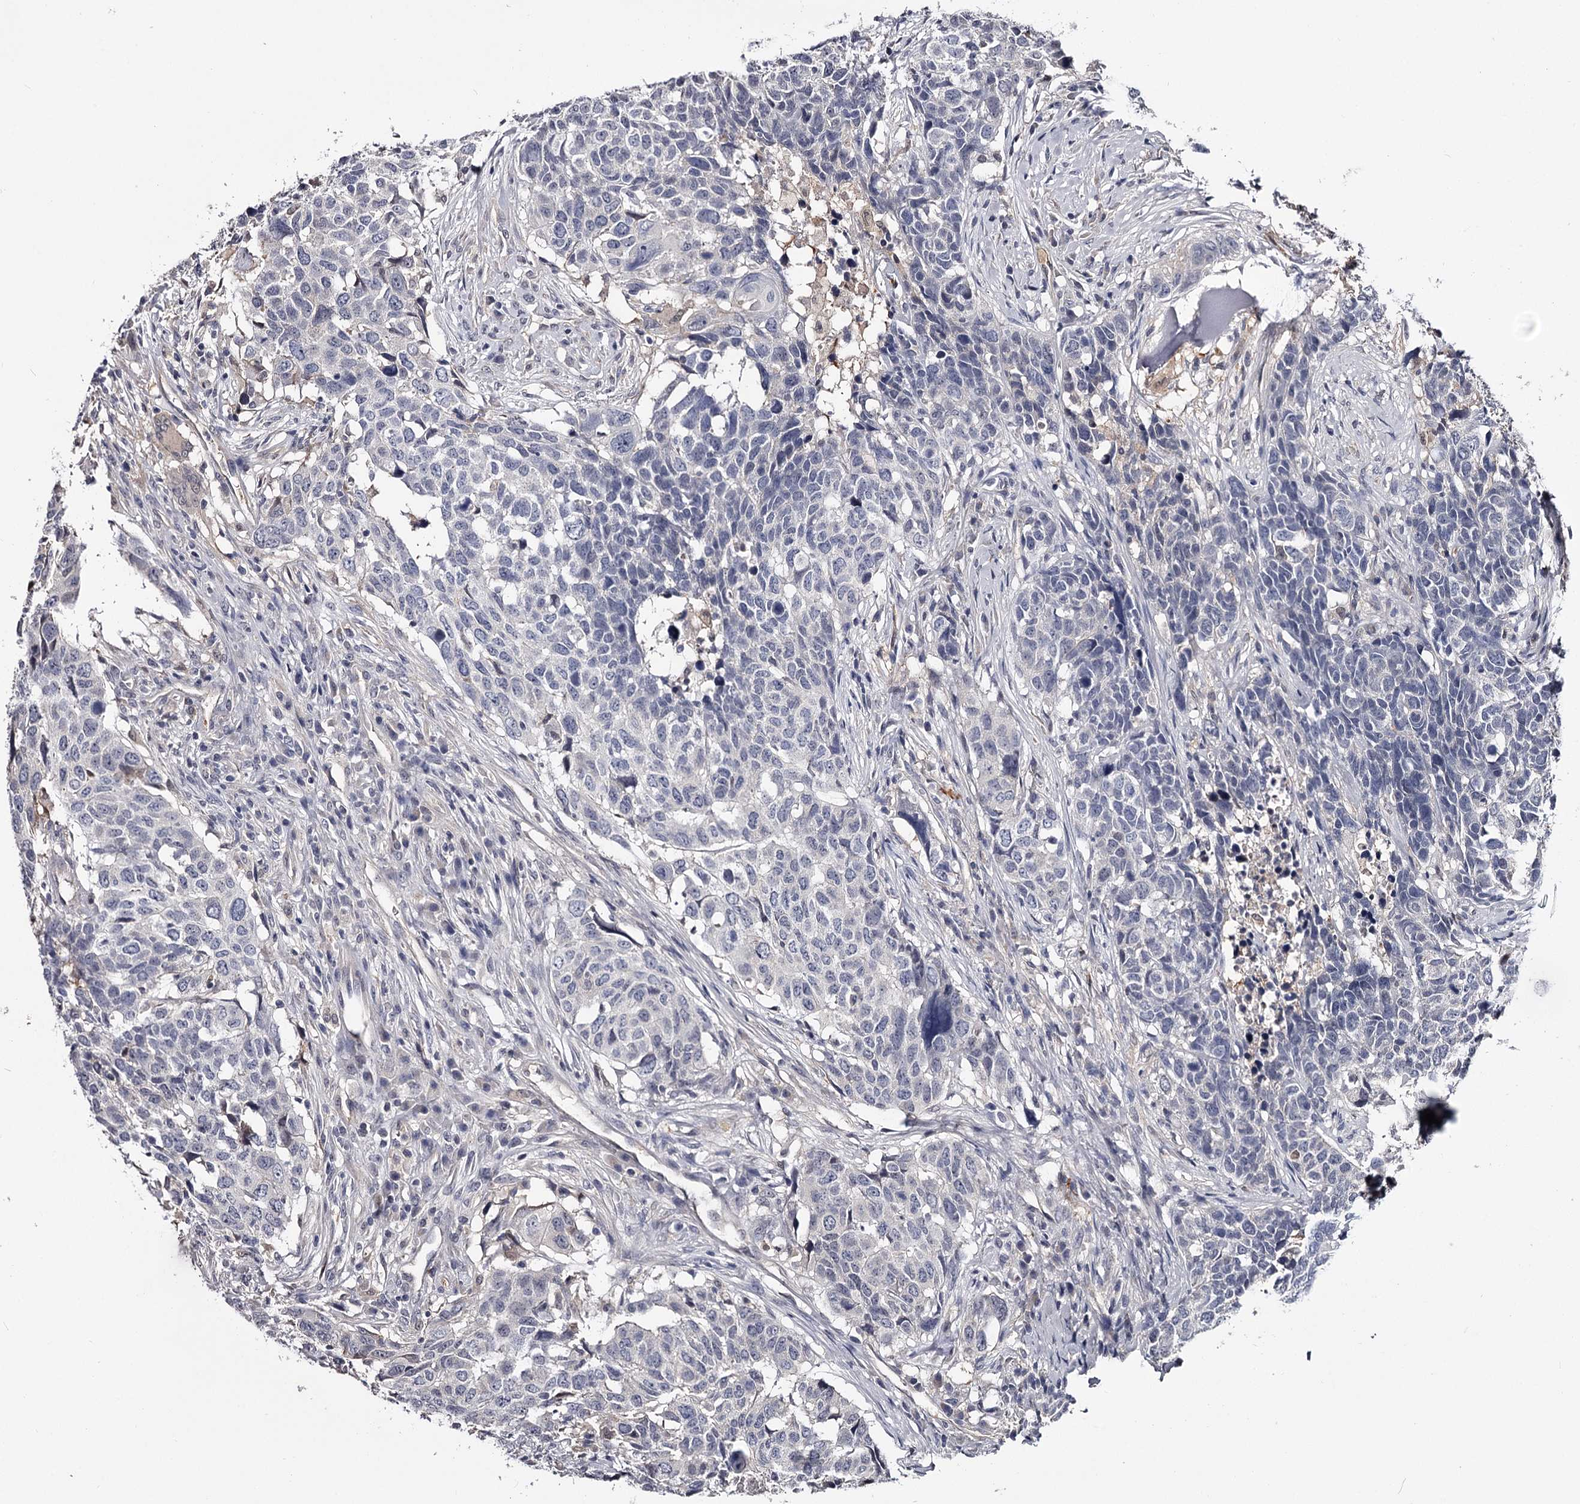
{"staining": {"intensity": "negative", "quantity": "none", "location": "none"}, "tissue": "head and neck cancer", "cell_type": "Tumor cells", "image_type": "cancer", "snomed": [{"axis": "morphology", "description": "Squamous cell carcinoma, NOS"}, {"axis": "topography", "description": "Head-Neck"}], "caption": "High magnification brightfield microscopy of head and neck cancer stained with DAB (brown) and counterstained with hematoxylin (blue): tumor cells show no significant expression.", "gene": "GSTO1", "patient": {"sex": "male", "age": 66}}